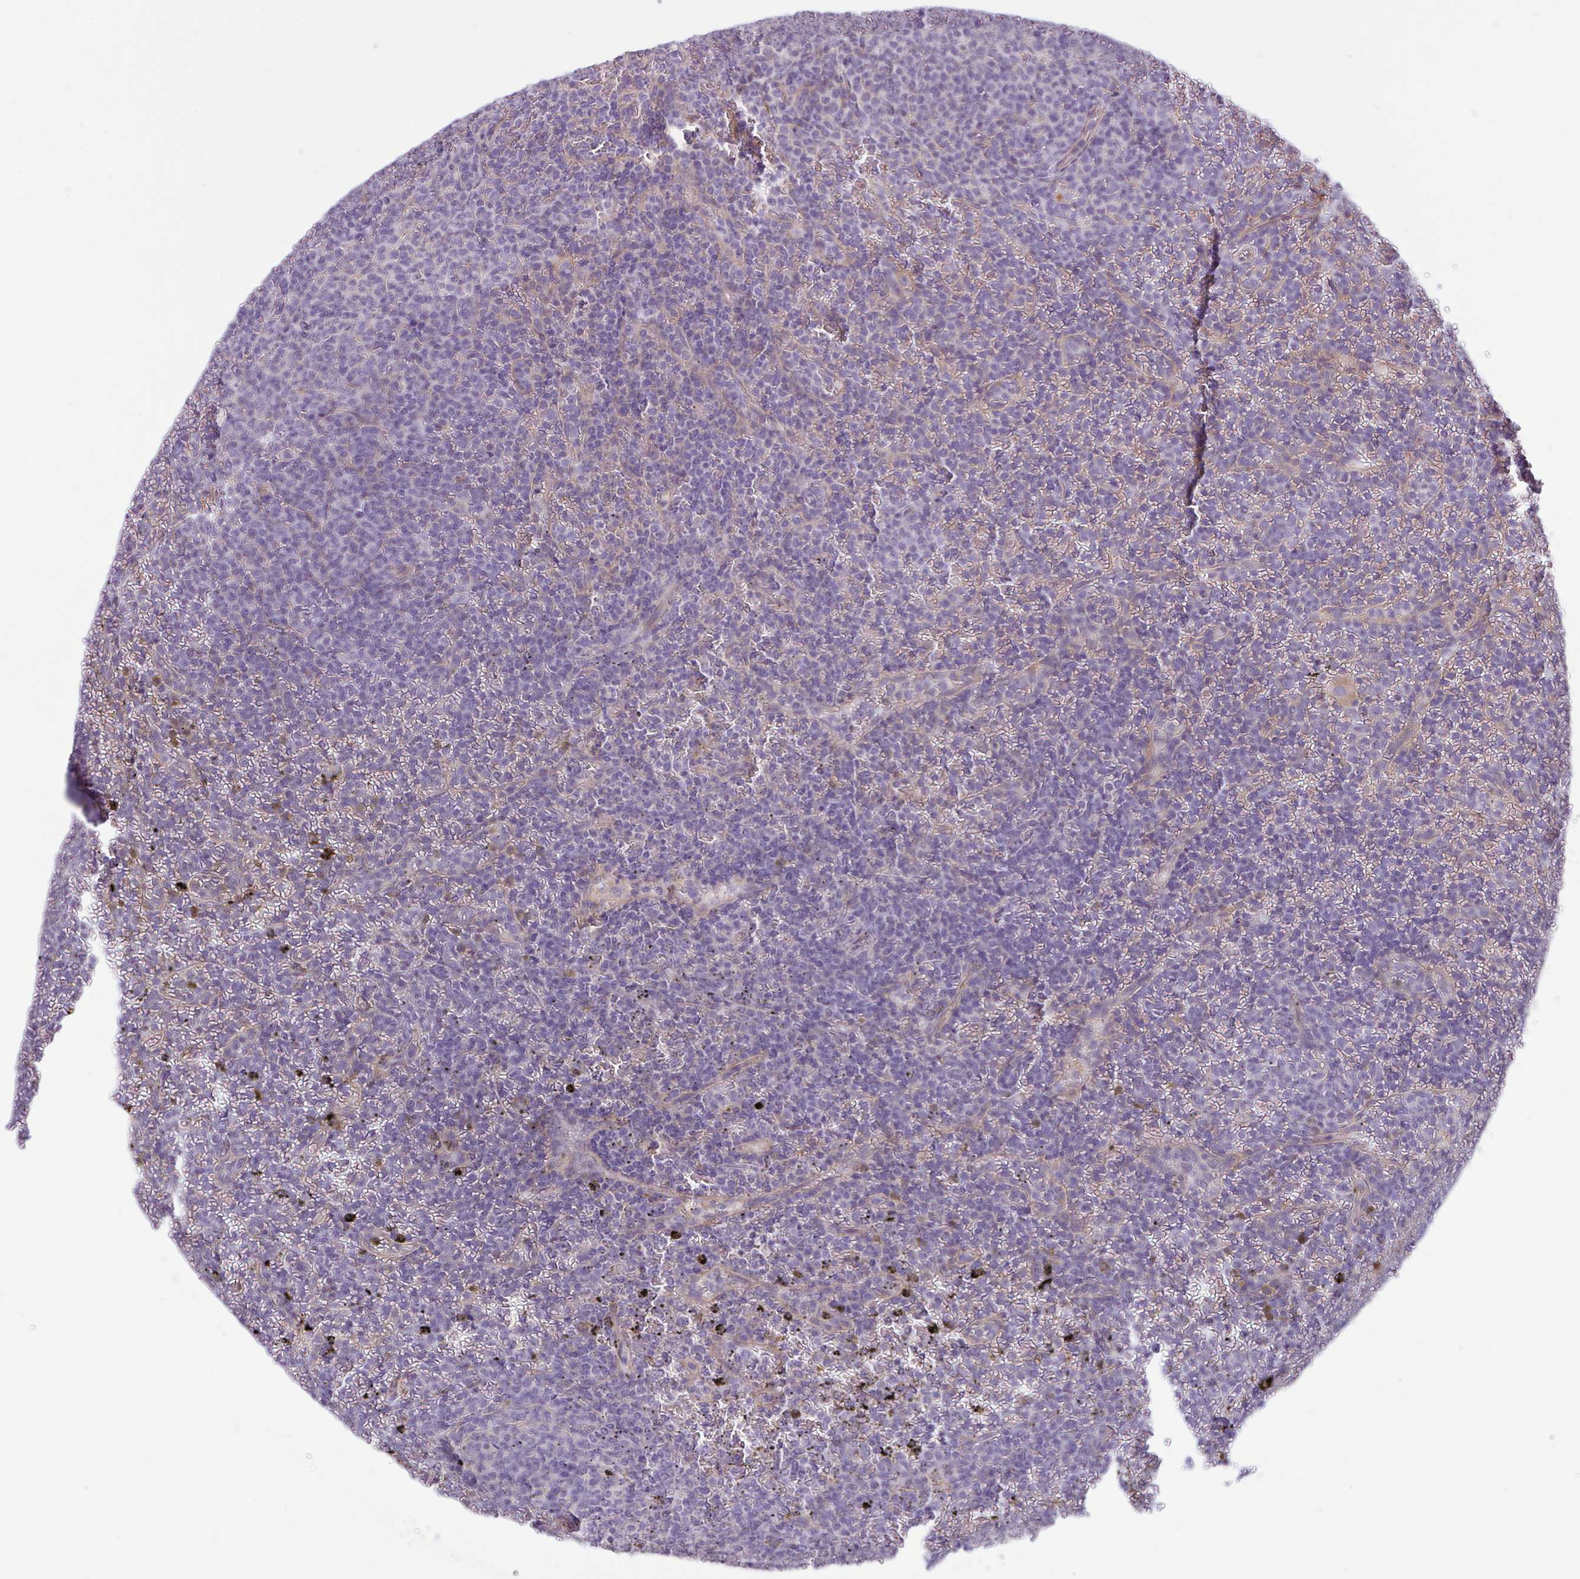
{"staining": {"intensity": "negative", "quantity": "none", "location": "none"}, "tissue": "lymphoma", "cell_type": "Tumor cells", "image_type": "cancer", "snomed": [{"axis": "morphology", "description": "Malignant lymphoma, non-Hodgkin's type, Low grade"}, {"axis": "topography", "description": "Spleen"}], "caption": "DAB (3,3'-diaminobenzidine) immunohistochemical staining of human lymphoma exhibits no significant staining in tumor cells.", "gene": "TTC7B", "patient": {"sex": "female", "age": 77}}